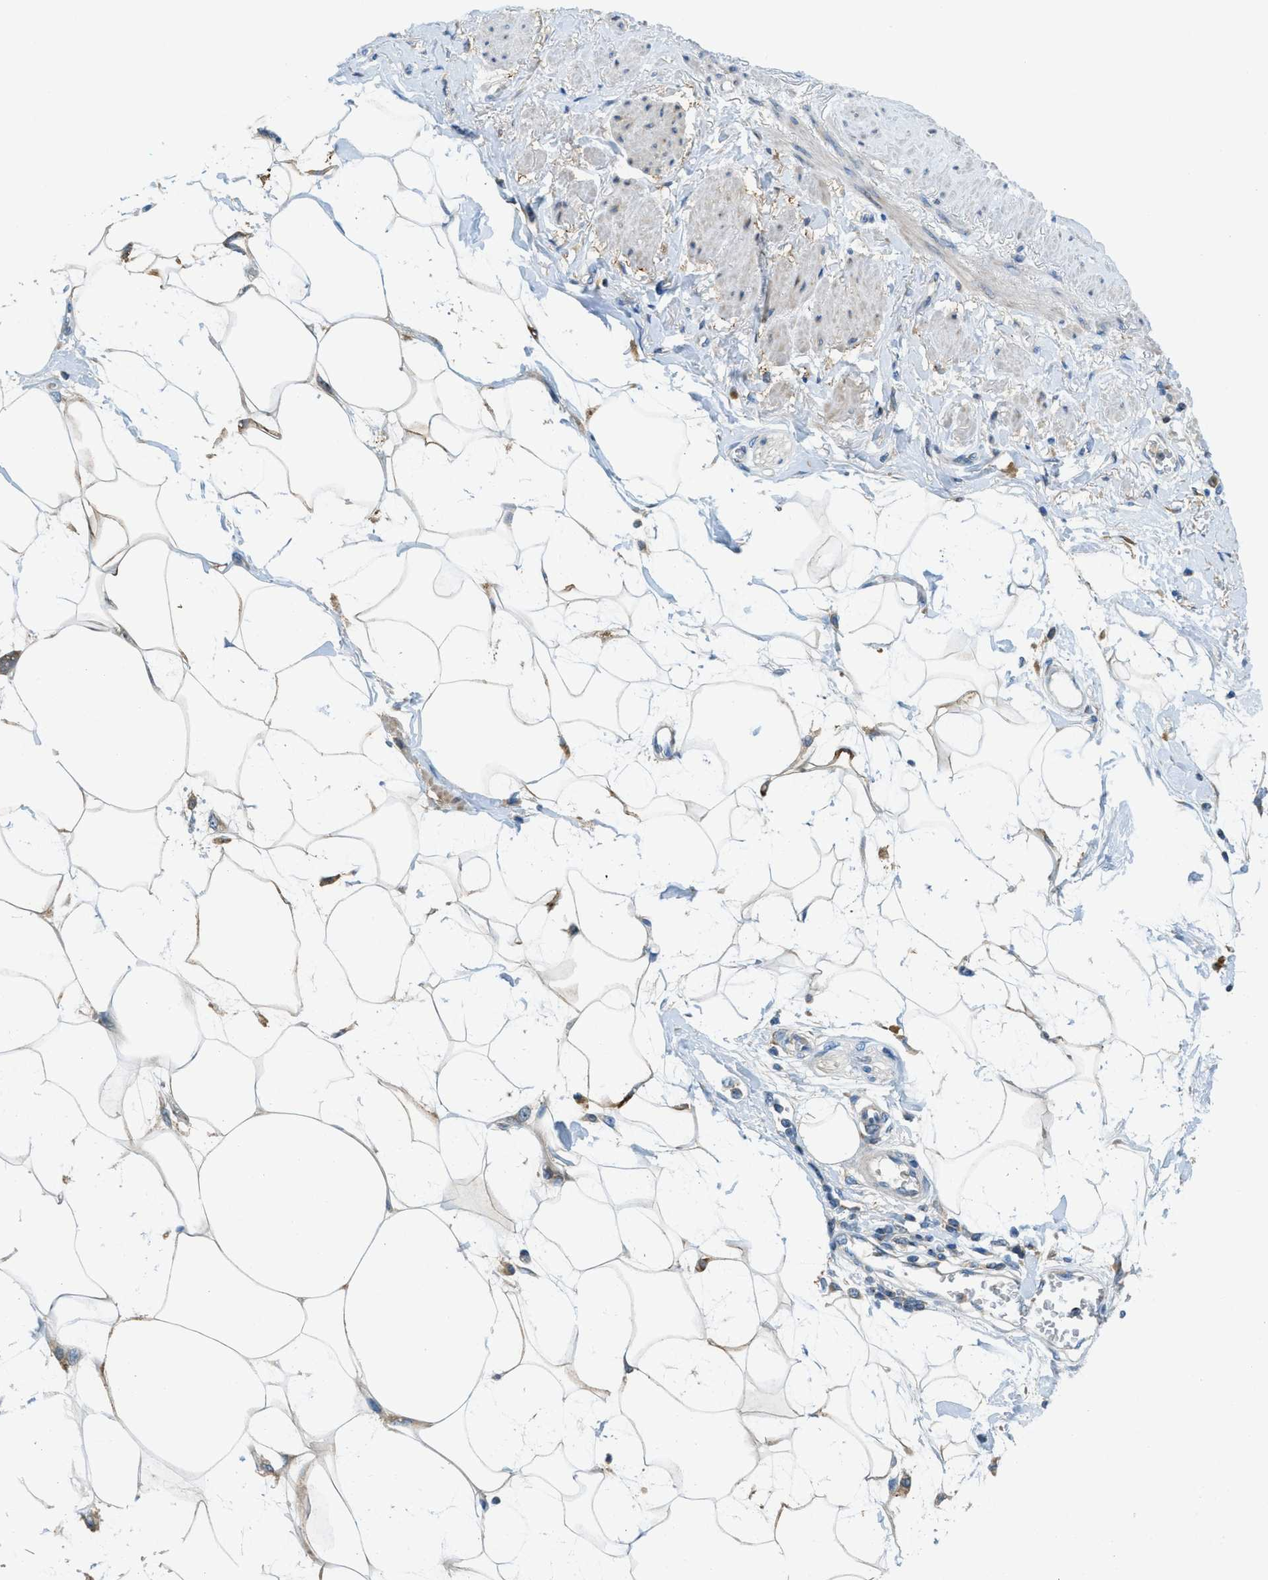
{"staining": {"intensity": "weak", "quantity": "25%-75%", "location": "cytoplasmic/membranous"}, "tissue": "adipose tissue", "cell_type": "Adipocytes", "image_type": "normal", "snomed": [{"axis": "morphology", "description": "Normal tissue, NOS"}, {"axis": "morphology", "description": "Adenocarcinoma, NOS"}, {"axis": "topography", "description": "Duodenum"}, {"axis": "topography", "description": "Peripheral nerve tissue"}], "caption": "Adipose tissue stained for a protein (brown) demonstrates weak cytoplasmic/membranous positive staining in approximately 25%-75% of adipocytes.", "gene": "RFFL", "patient": {"sex": "female", "age": 60}}